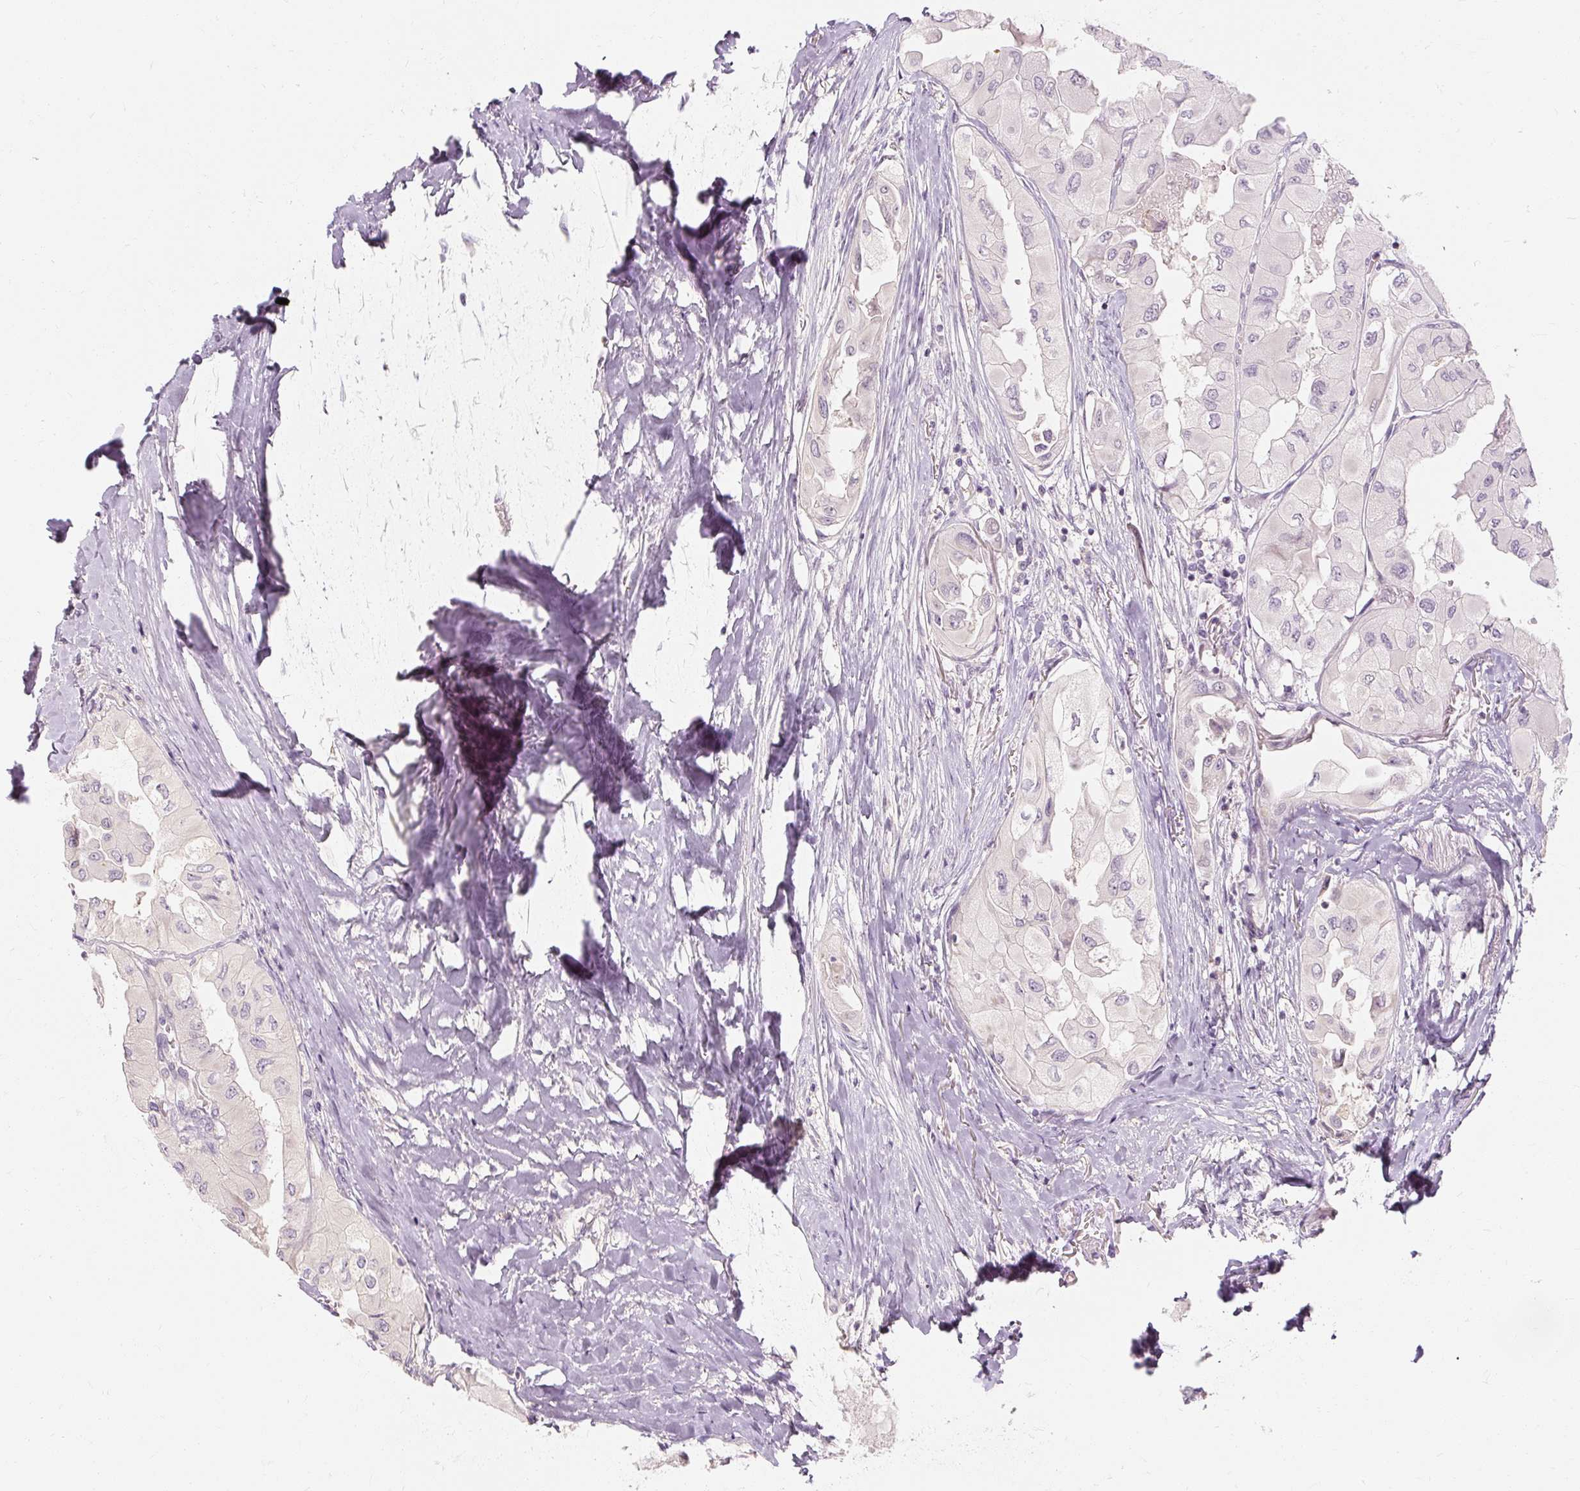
{"staining": {"intensity": "negative", "quantity": "none", "location": "none"}, "tissue": "thyroid cancer", "cell_type": "Tumor cells", "image_type": "cancer", "snomed": [{"axis": "morphology", "description": "Normal tissue, NOS"}, {"axis": "morphology", "description": "Papillary adenocarcinoma, NOS"}, {"axis": "topography", "description": "Thyroid gland"}], "caption": "Human thyroid cancer (papillary adenocarcinoma) stained for a protein using immunohistochemistry shows no expression in tumor cells.", "gene": "CAPN3", "patient": {"sex": "female", "age": 59}}